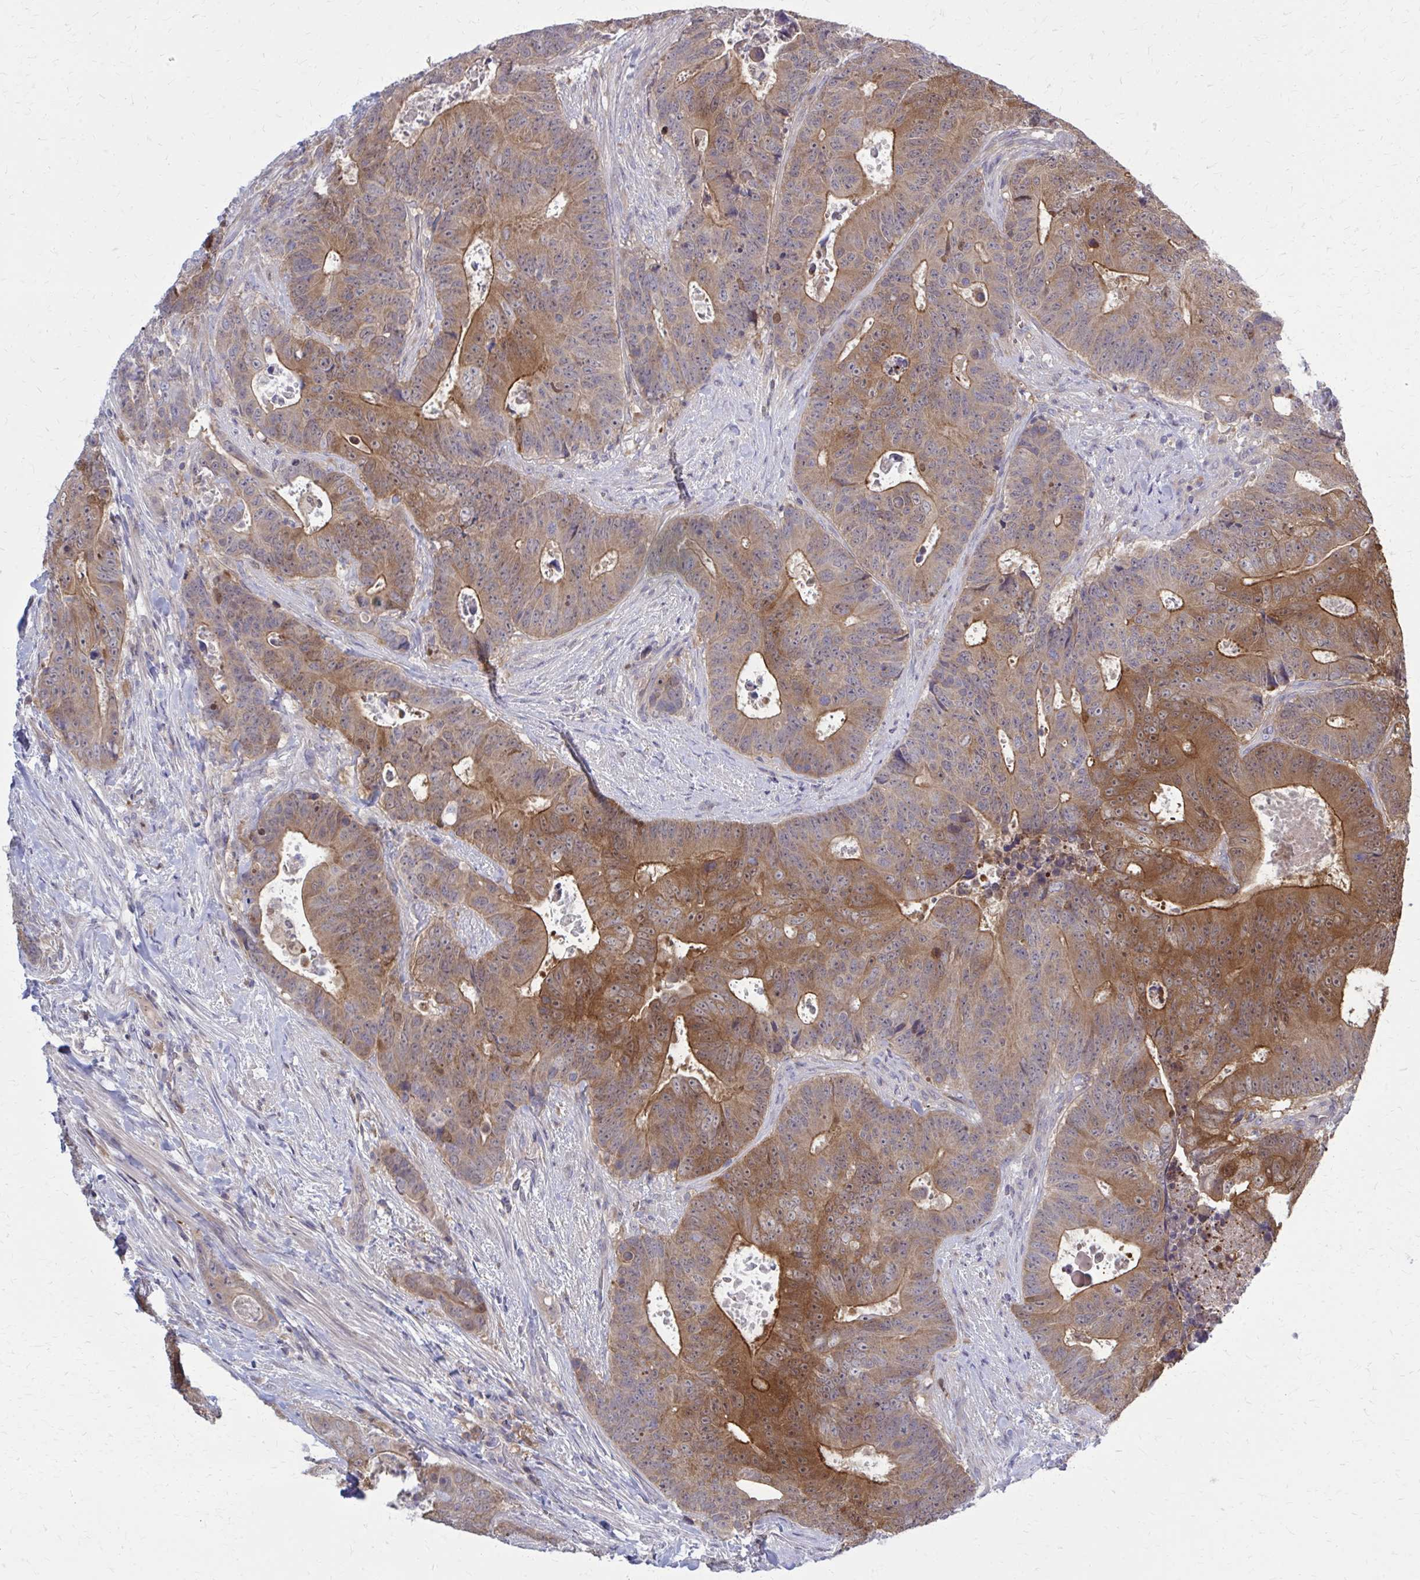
{"staining": {"intensity": "strong", "quantity": "25%-75%", "location": "cytoplasmic/membranous"}, "tissue": "colorectal cancer", "cell_type": "Tumor cells", "image_type": "cancer", "snomed": [{"axis": "morphology", "description": "Adenocarcinoma, NOS"}, {"axis": "topography", "description": "Colon"}], "caption": "Colorectal cancer (adenocarcinoma) stained with immunohistochemistry reveals strong cytoplasmic/membranous expression in approximately 25%-75% of tumor cells. Nuclei are stained in blue.", "gene": "DBI", "patient": {"sex": "female", "age": 48}}